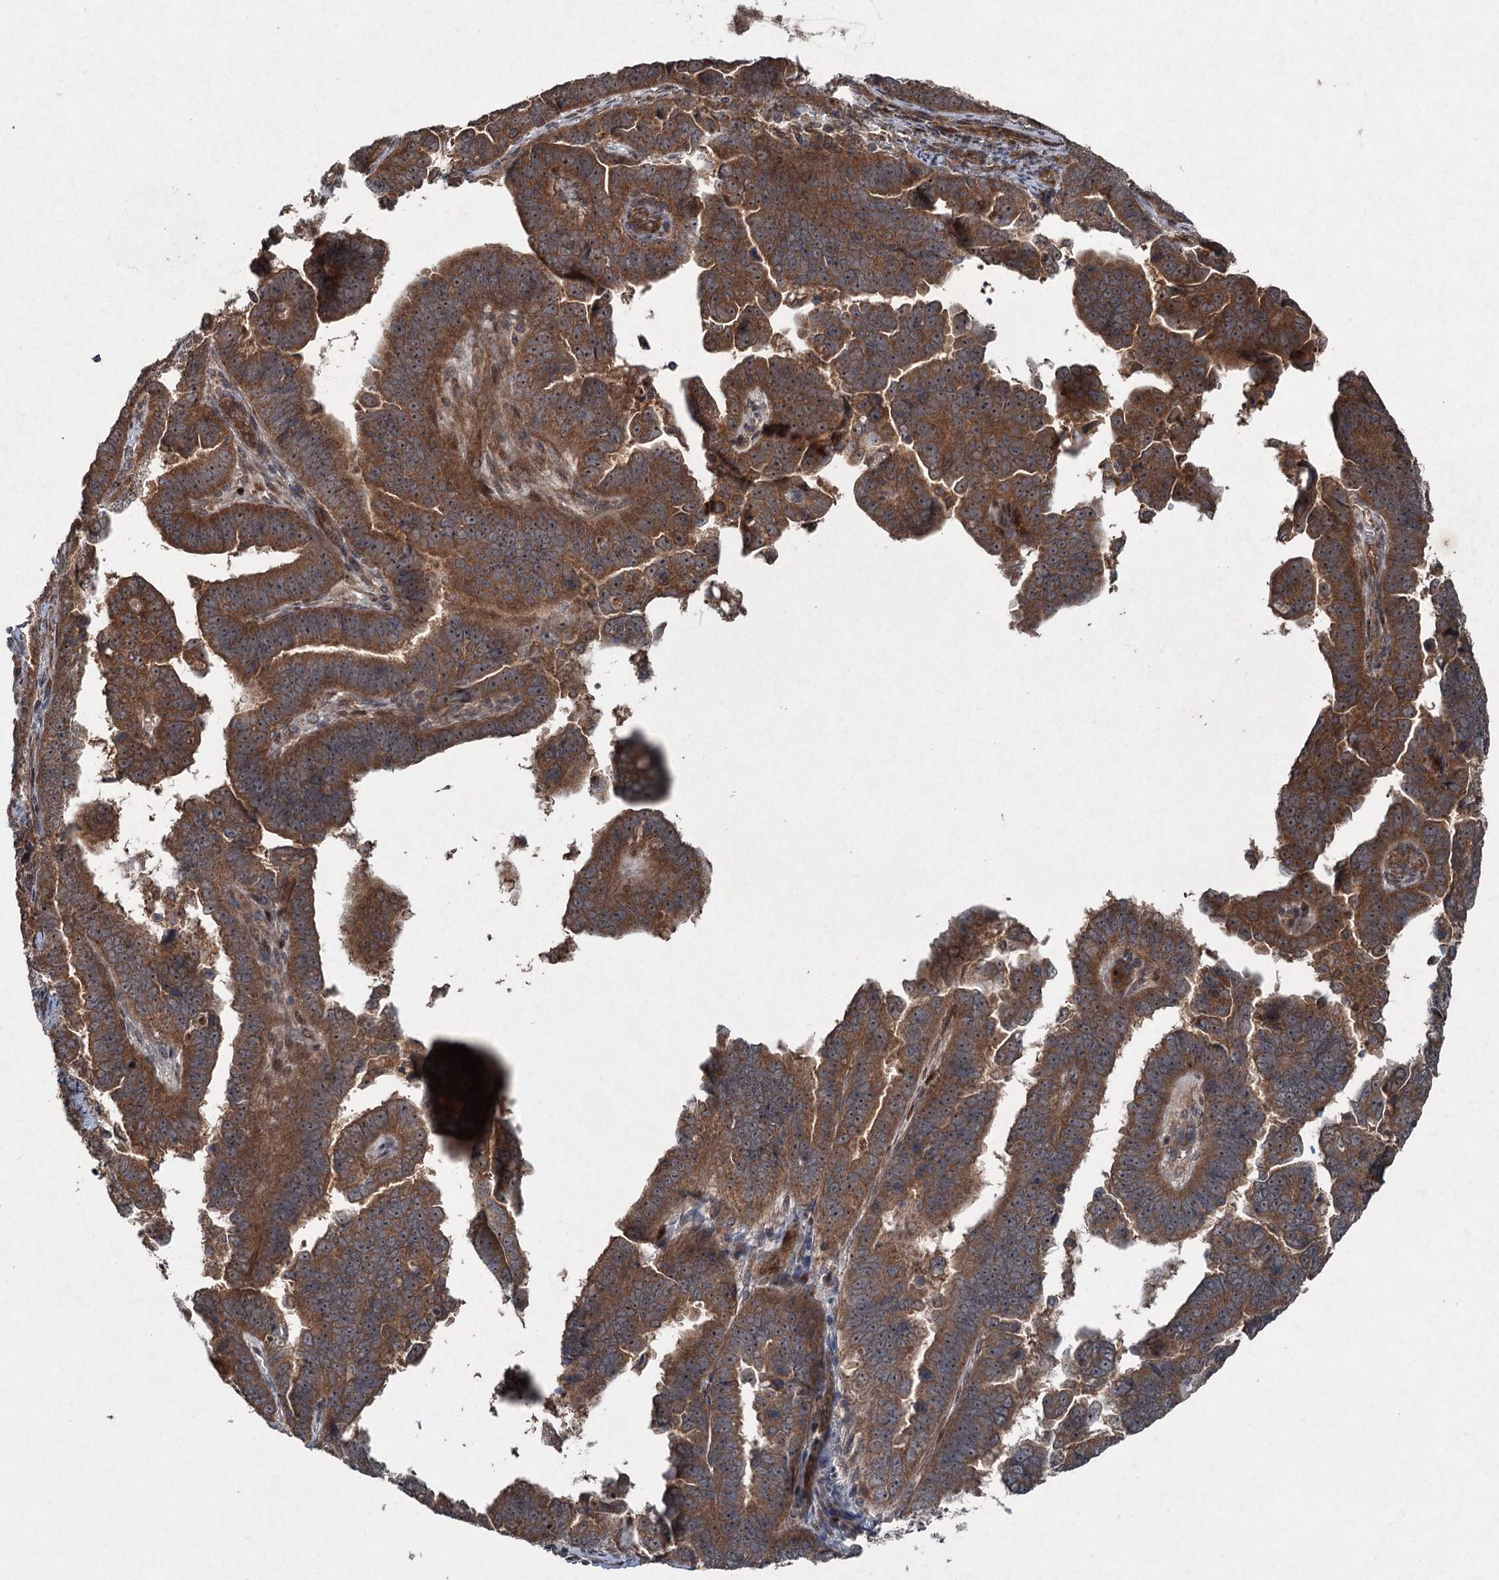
{"staining": {"intensity": "strong", "quantity": ">75%", "location": "cytoplasmic/membranous"}, "tissue": "endometrial cancer", "cell_type": "Tumor cells", "image_type": "cancer", "snomed": [{"axis": "morphology", "description": "Adenocarcinoma, NOS"}, {"axis": "topography", "description": "Endometrium"}], "caption": "Endometrial cancer stained for a protein (brown) displays strong cytoplasmic/membranous positive positivity in approximately >75% of tumor cells.", "gene": "ALAS1", "patient": {"sex": "female", "age": 75}}